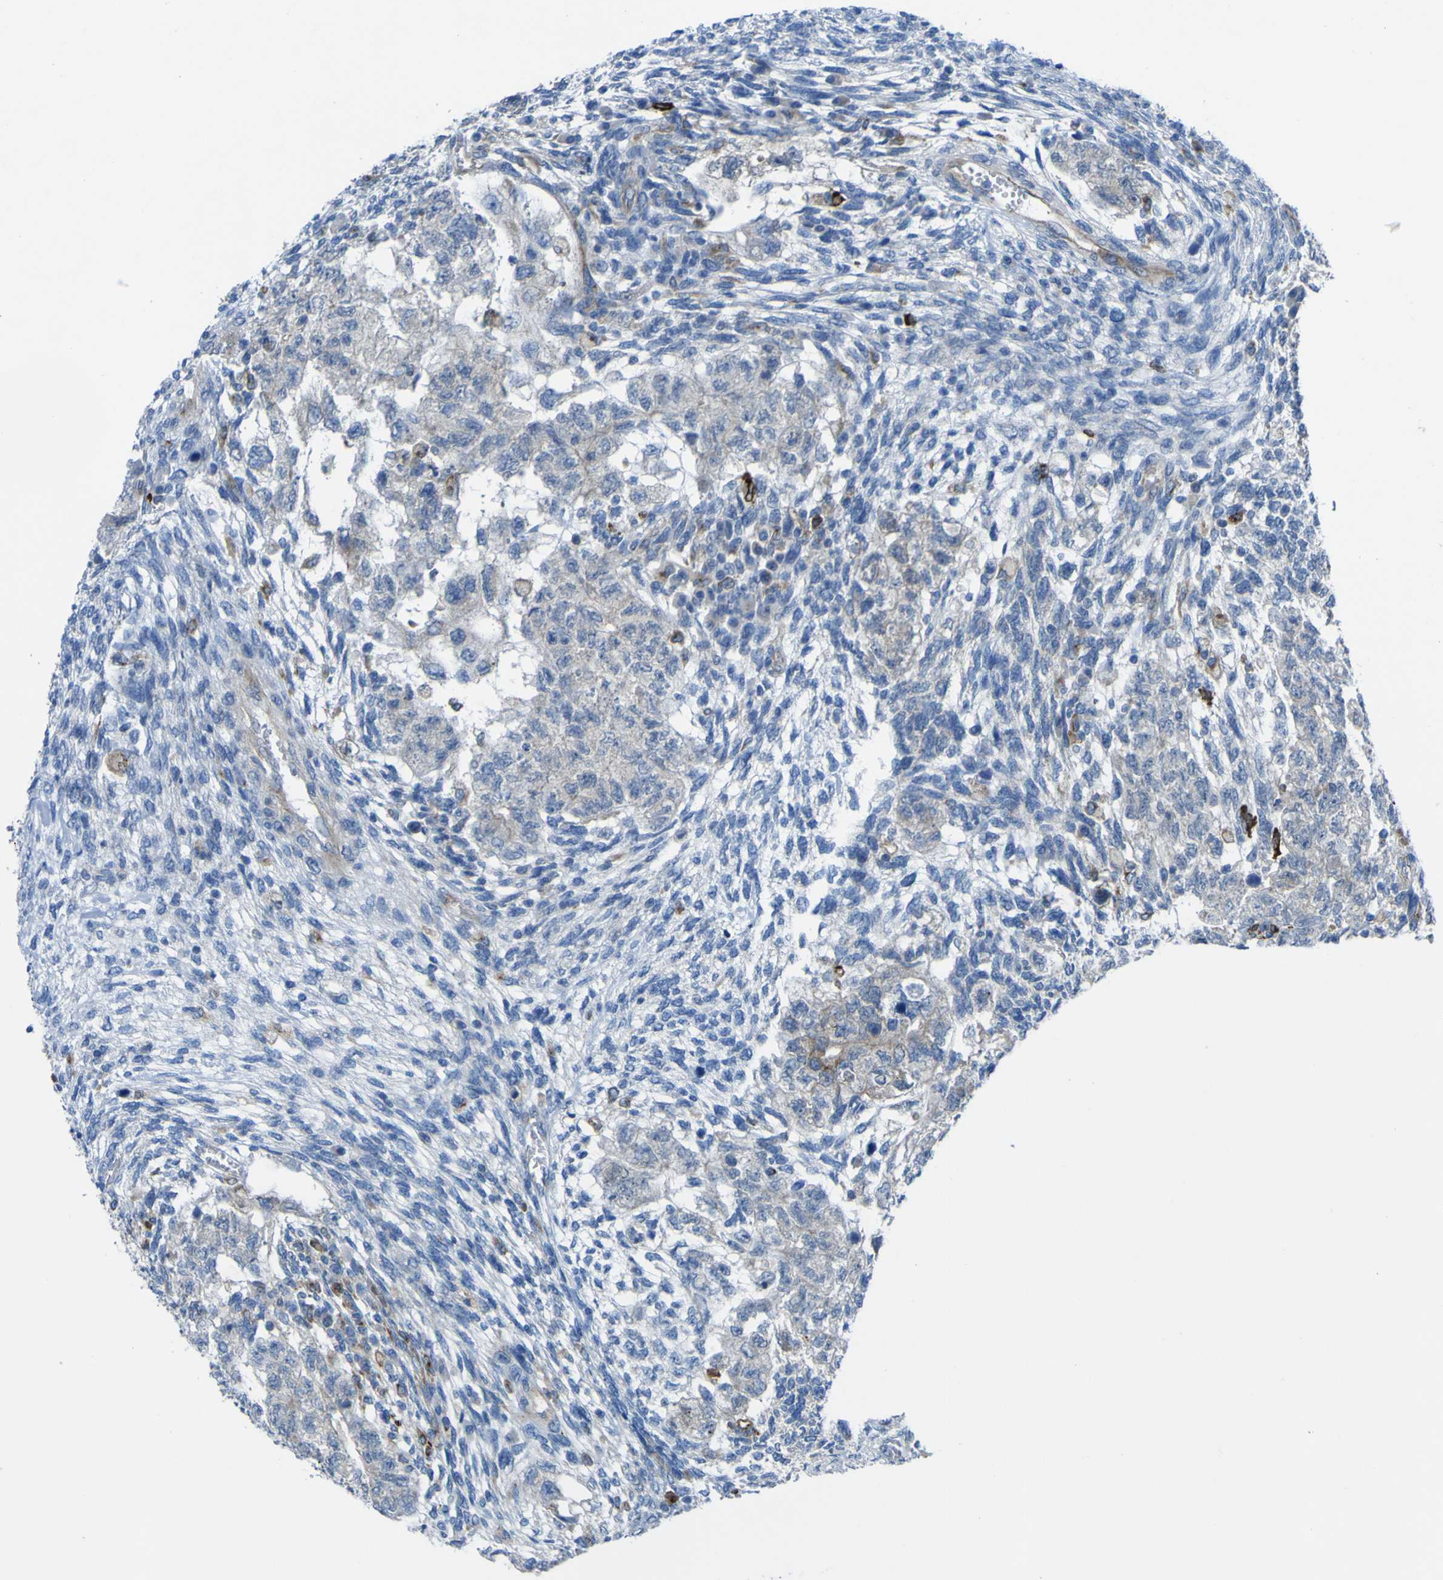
{"staining": {"intensity": "negative", "quantity": "none", "location": "none"}, "tissue": "testis cancer", "cell_type": "Tumor cells", "image_type": "cancer", "snomed": [{"axis": "morphology", "description": "Normal tissue, NOS"}, {"axis": "morphology", "description": "Carcinoma, Embryonal, NOS"}, {"axis": "topography", "description": "Testis"}], "caption": "Photomicrograph shows no protein staining in tumor cells of testis cancer (embryonal carcinoma) tissue.", "gene": "CST3", "patient": {"sex": "male", "age": 36}}